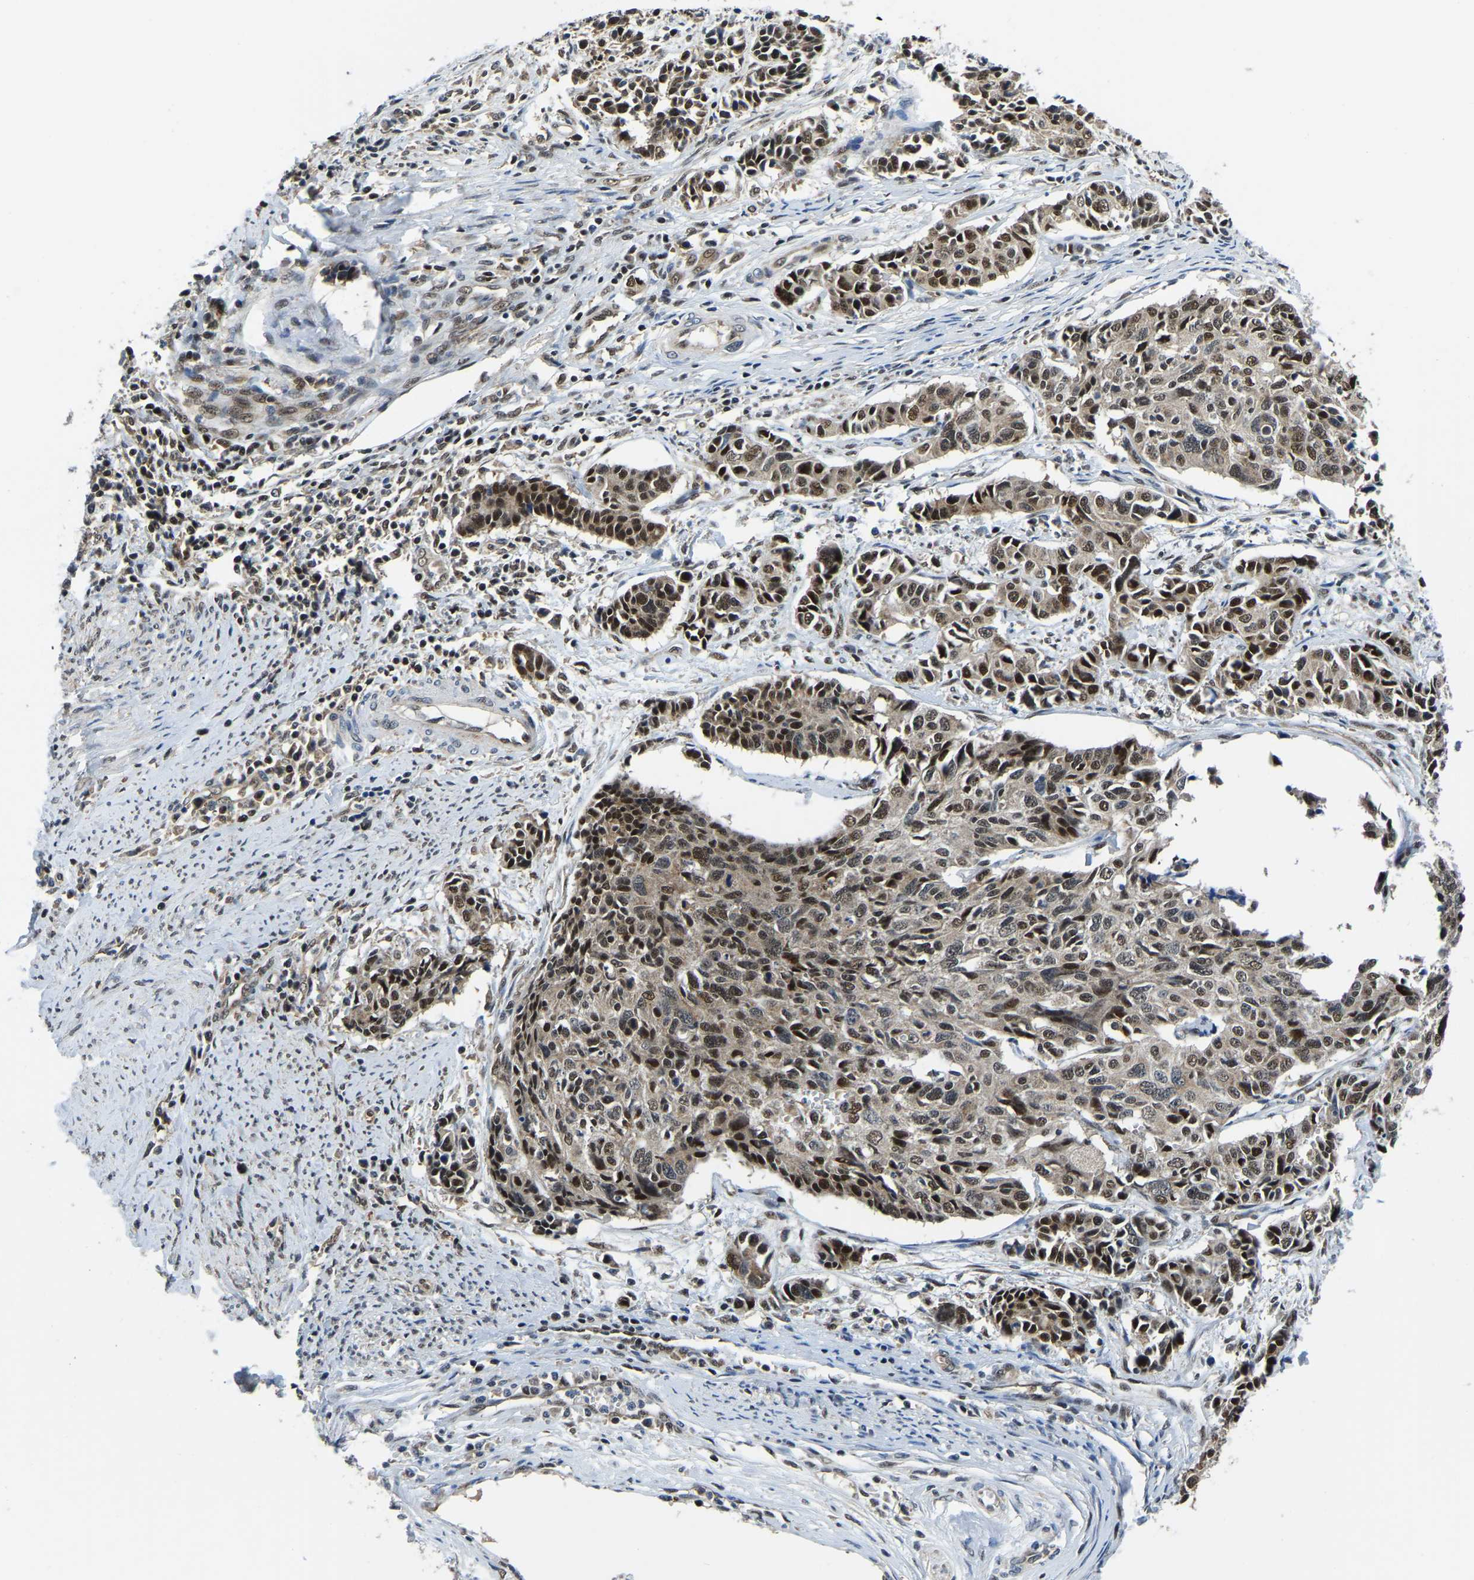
{"staining": {"intensity": "moderate", "quantity": ">75%", "location": "cytoplasmic/membranous,nuclear"}, "tissue": "cervical cancer", "cell_type": "Tumor cells", "image_type": "cancer", "snomed": [{"axis": "morphology", "description": "Normal tissue, NOS"}, {"axis": "morphology", "description": "Squamous cell carcinoma, NOS"}, {"axis": "topography", "description": "Cervix"}], "caption": "Cervical cancer stained for a protein shows moderate cytoplasmic/membranous and nuclear positivity in tumor cells.", "gene": "DFFA", "patient": {"sex": "female", "age": 35}}